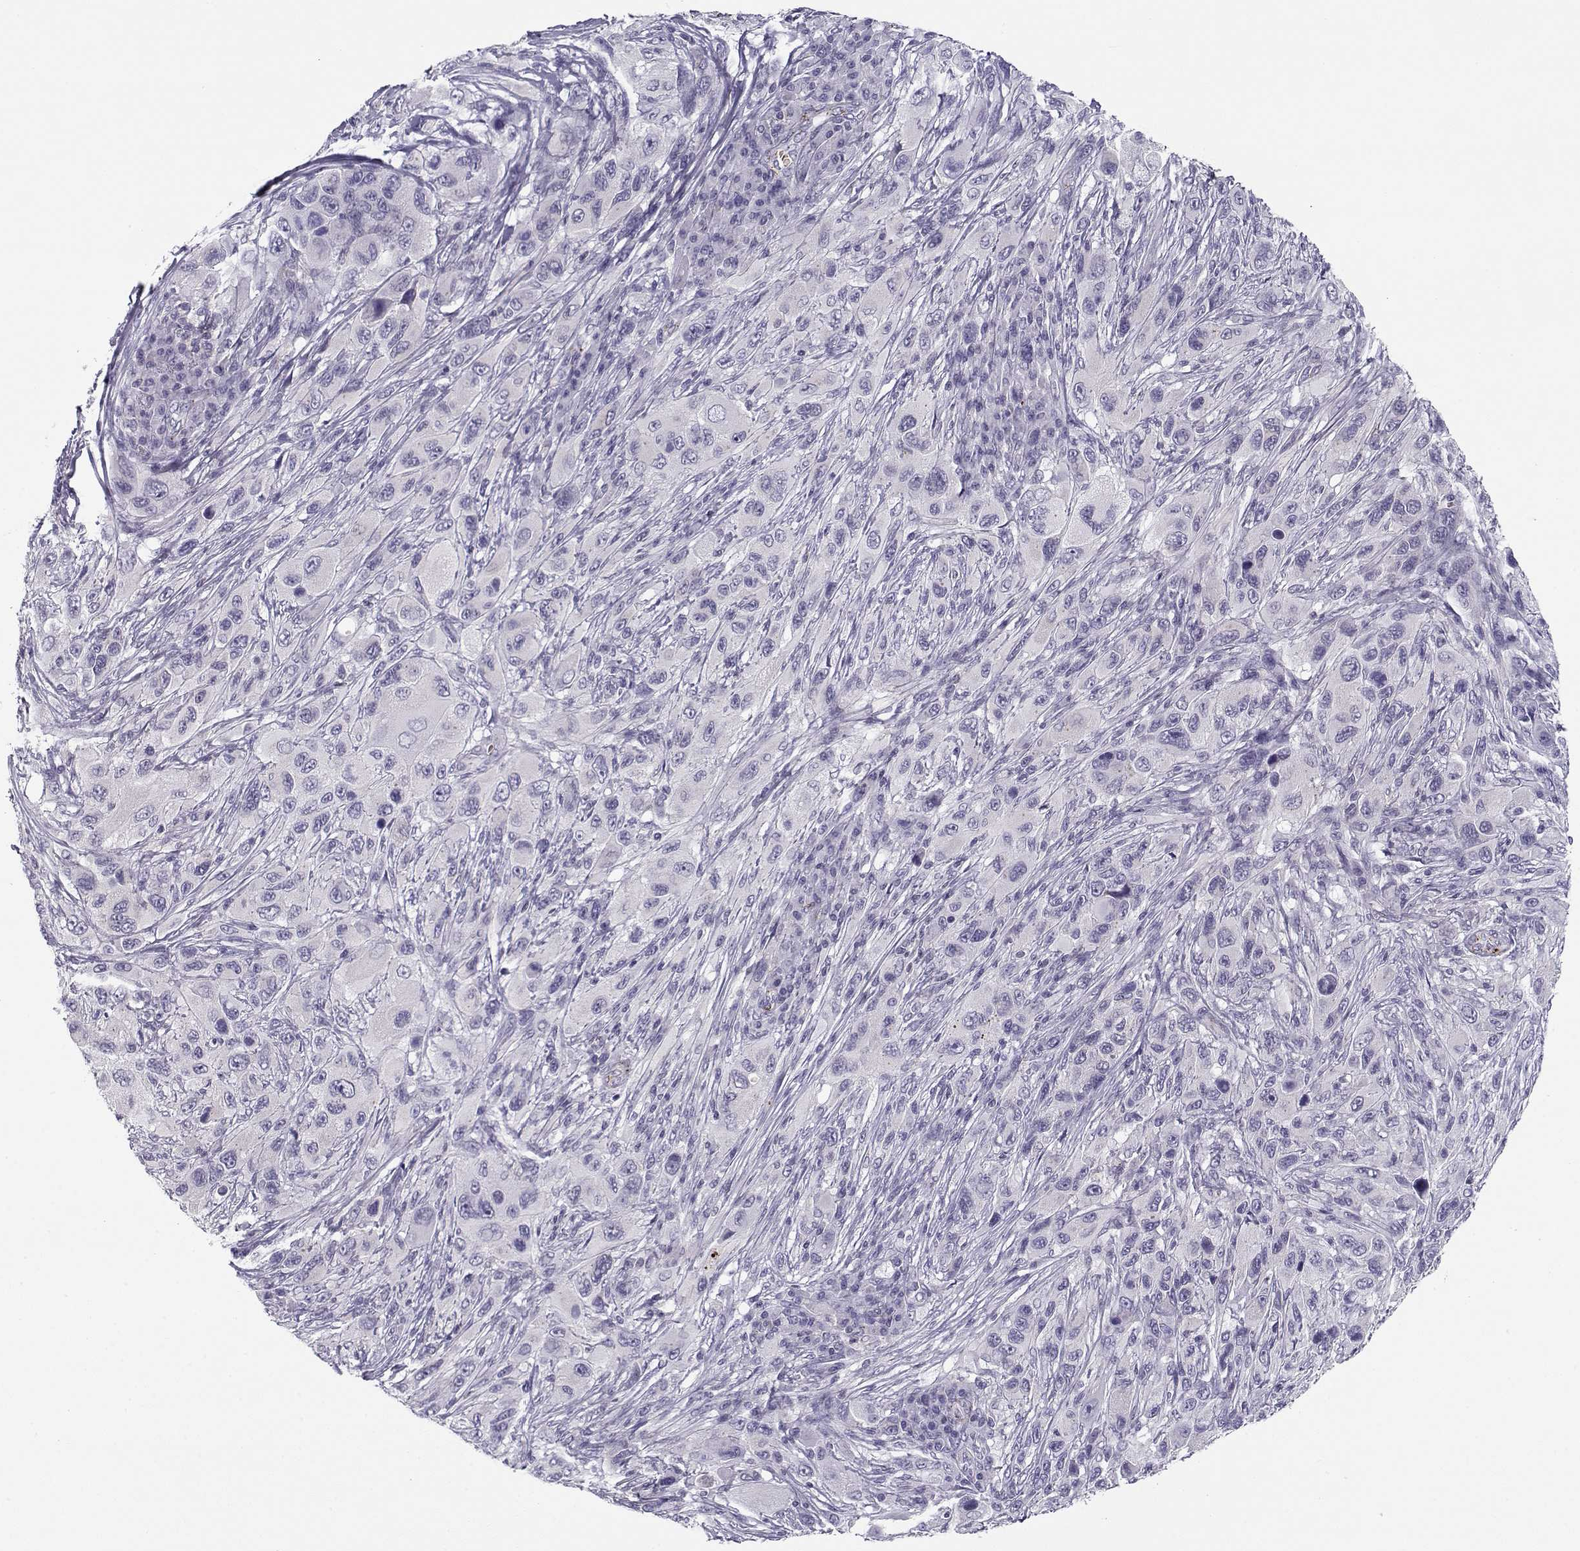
{"staining": {"intensity": "negative", "quantity": "none", "location": "none"}, "tissue": "melanoma", "cell_type": "Tumor cells", "image_type": "cancer", "snomed": [{"axis": "morphology", "description": "Malignant melanoma, NOS"}, {"axis": "topography", "description": "Skin"}], "caption": "The immunohistochemistry micrograph has no significant positivity in tumor cells of melanoma tissue. Brightfield microscopy of immunohistochemistry stained with DAB (3,3'-diaminobenzidine) (brown) and hematoxylin (blue), captured at high magnification.", "gene": "MYO1A", "patient": {"sex": "male", "age": 53}}